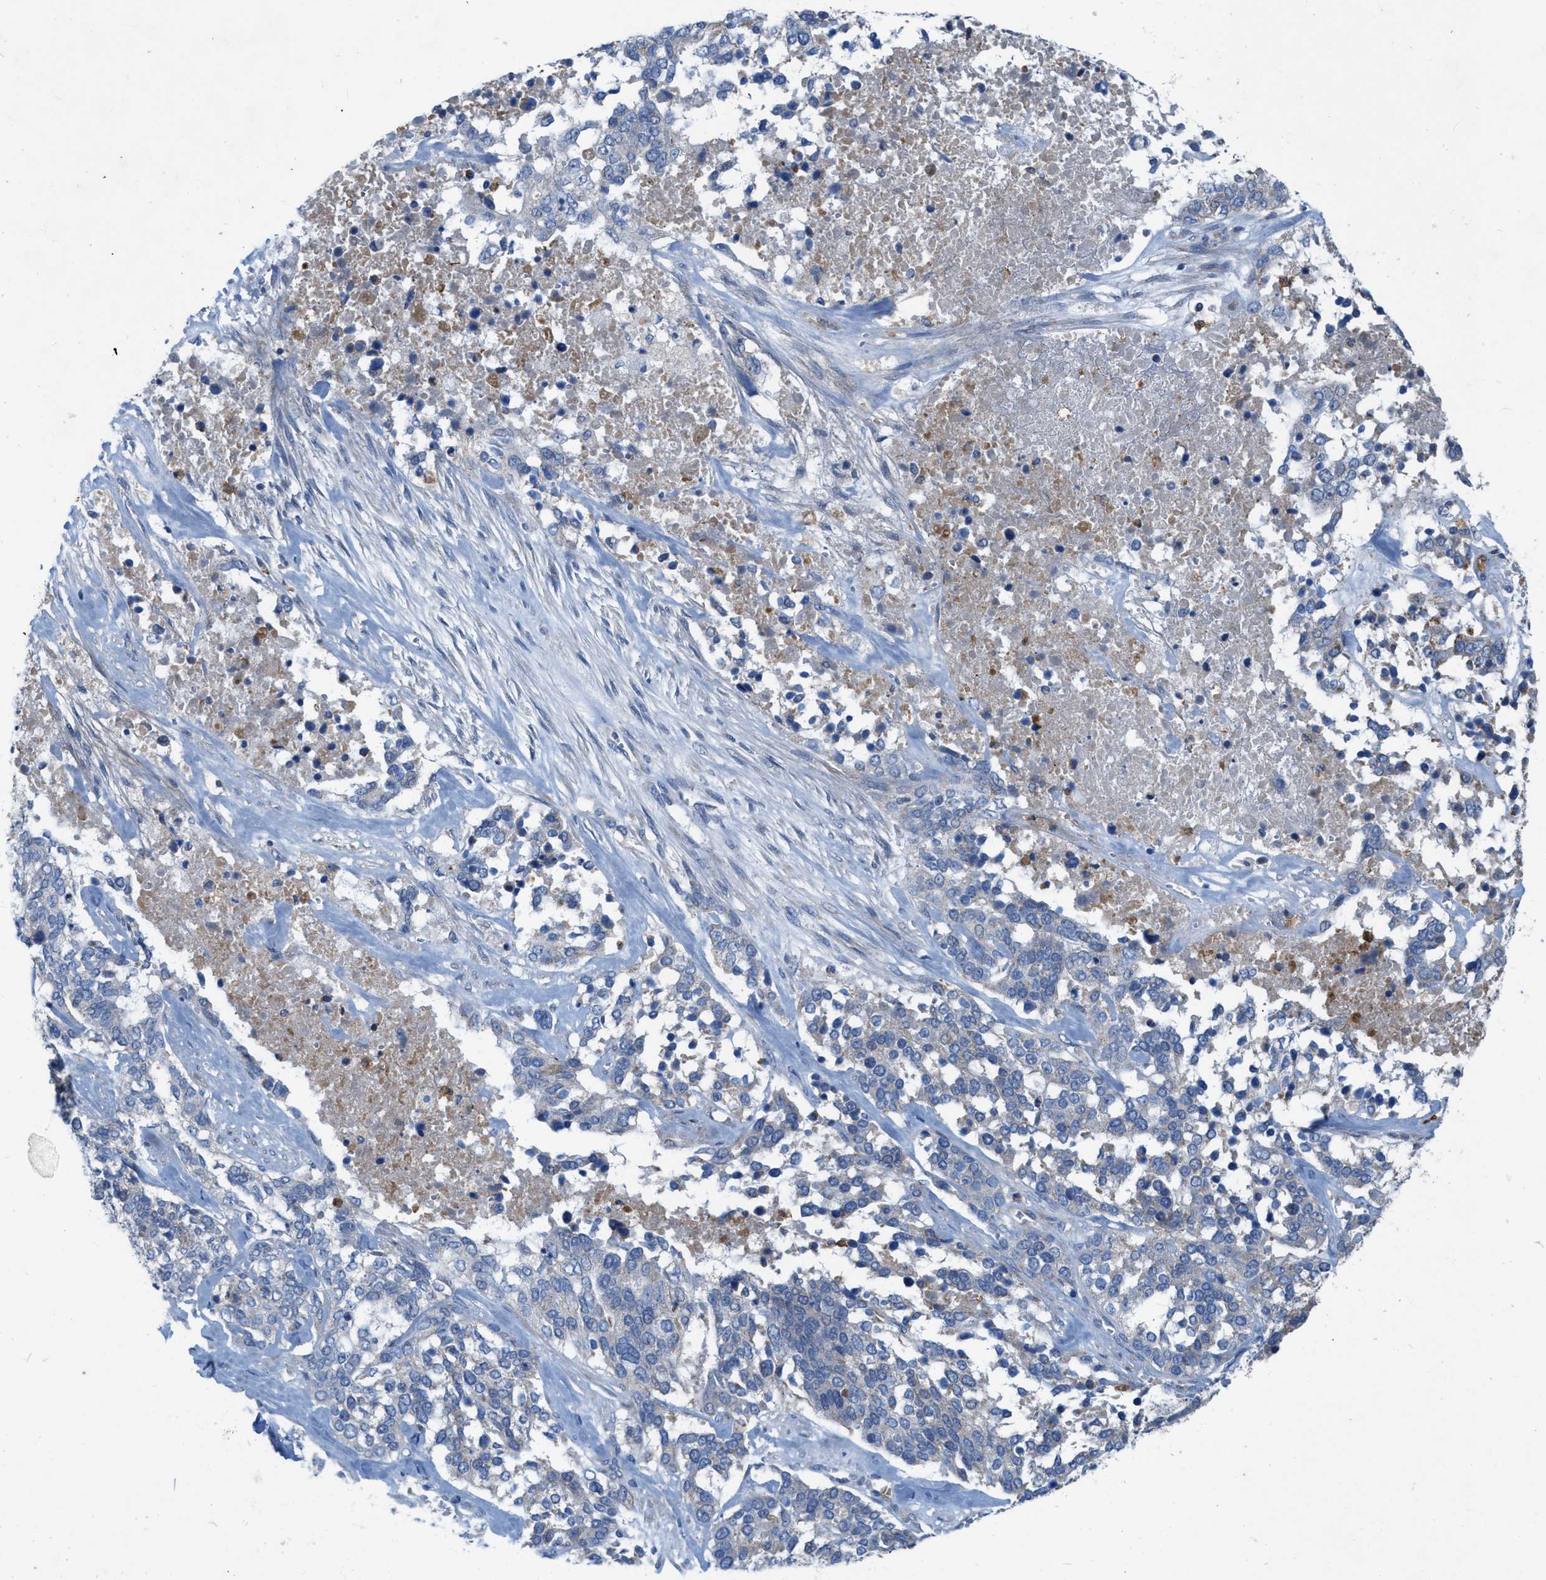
{"staining": {"intensity": "negative", "quantity": "none", "location": "none"}, "tissue": "ovarian cancer", "cell_type": "Tumor cells", "image_type": "cancer", "snomed": [{"axis": "morphology", "description": "Cystadenocarcinoma, serous, NOS"}, {"axis": "topography", "description": "Ovary"}], "caption": "High power microscopy photomicrograph of an IHC photomicrograph of ovarian cancer (serous cystadenocarcinoma), revealing no significant expression in tumor cells.", "gene": "PLPPR5", "patient": {"sex": "female", "age": 44}}